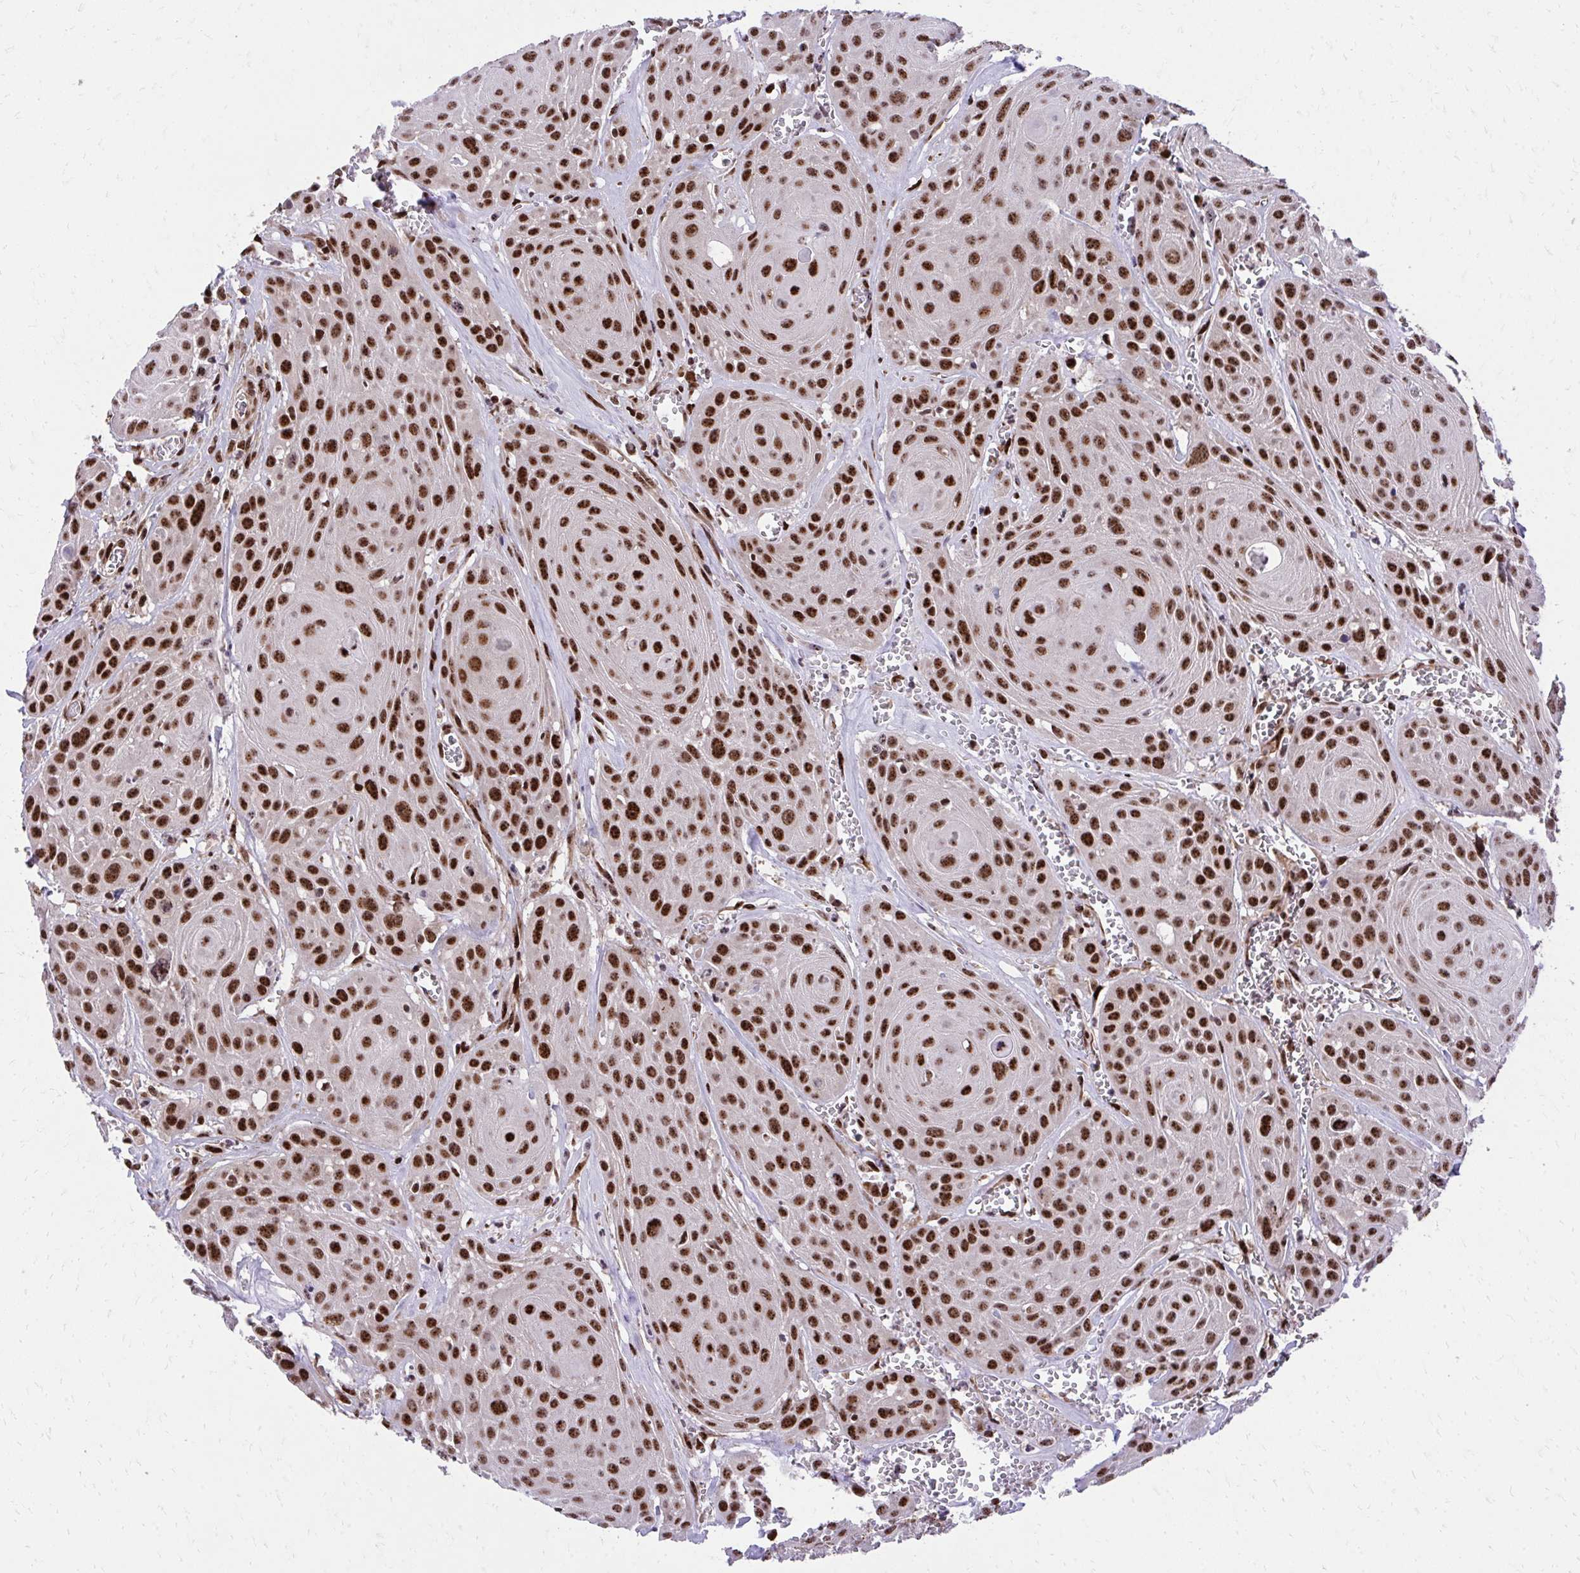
{"staining": {"intensity": "strong", "quantity": ">75%", "location": "nuclear"}, "tissue": "head and neck cancer", "cell_type": "Tumor cells", "image_type": "cancer", "snomed": [{"axis": "morphology", "description": "Squamous cell carcinoma, NOS"}, {"axis": "topography", "description": "Oral tissue"}, {"axis": "topography", "description": "Head-Neck"}], "caption": "Immunohistochemistry (IHC) (DAB) staining of head and neck cancer displays strong nuclear protein staining in about >75% of tumor cells.", "gene": "HOXA4", "patient": {"sex": "male", "age": 81}}